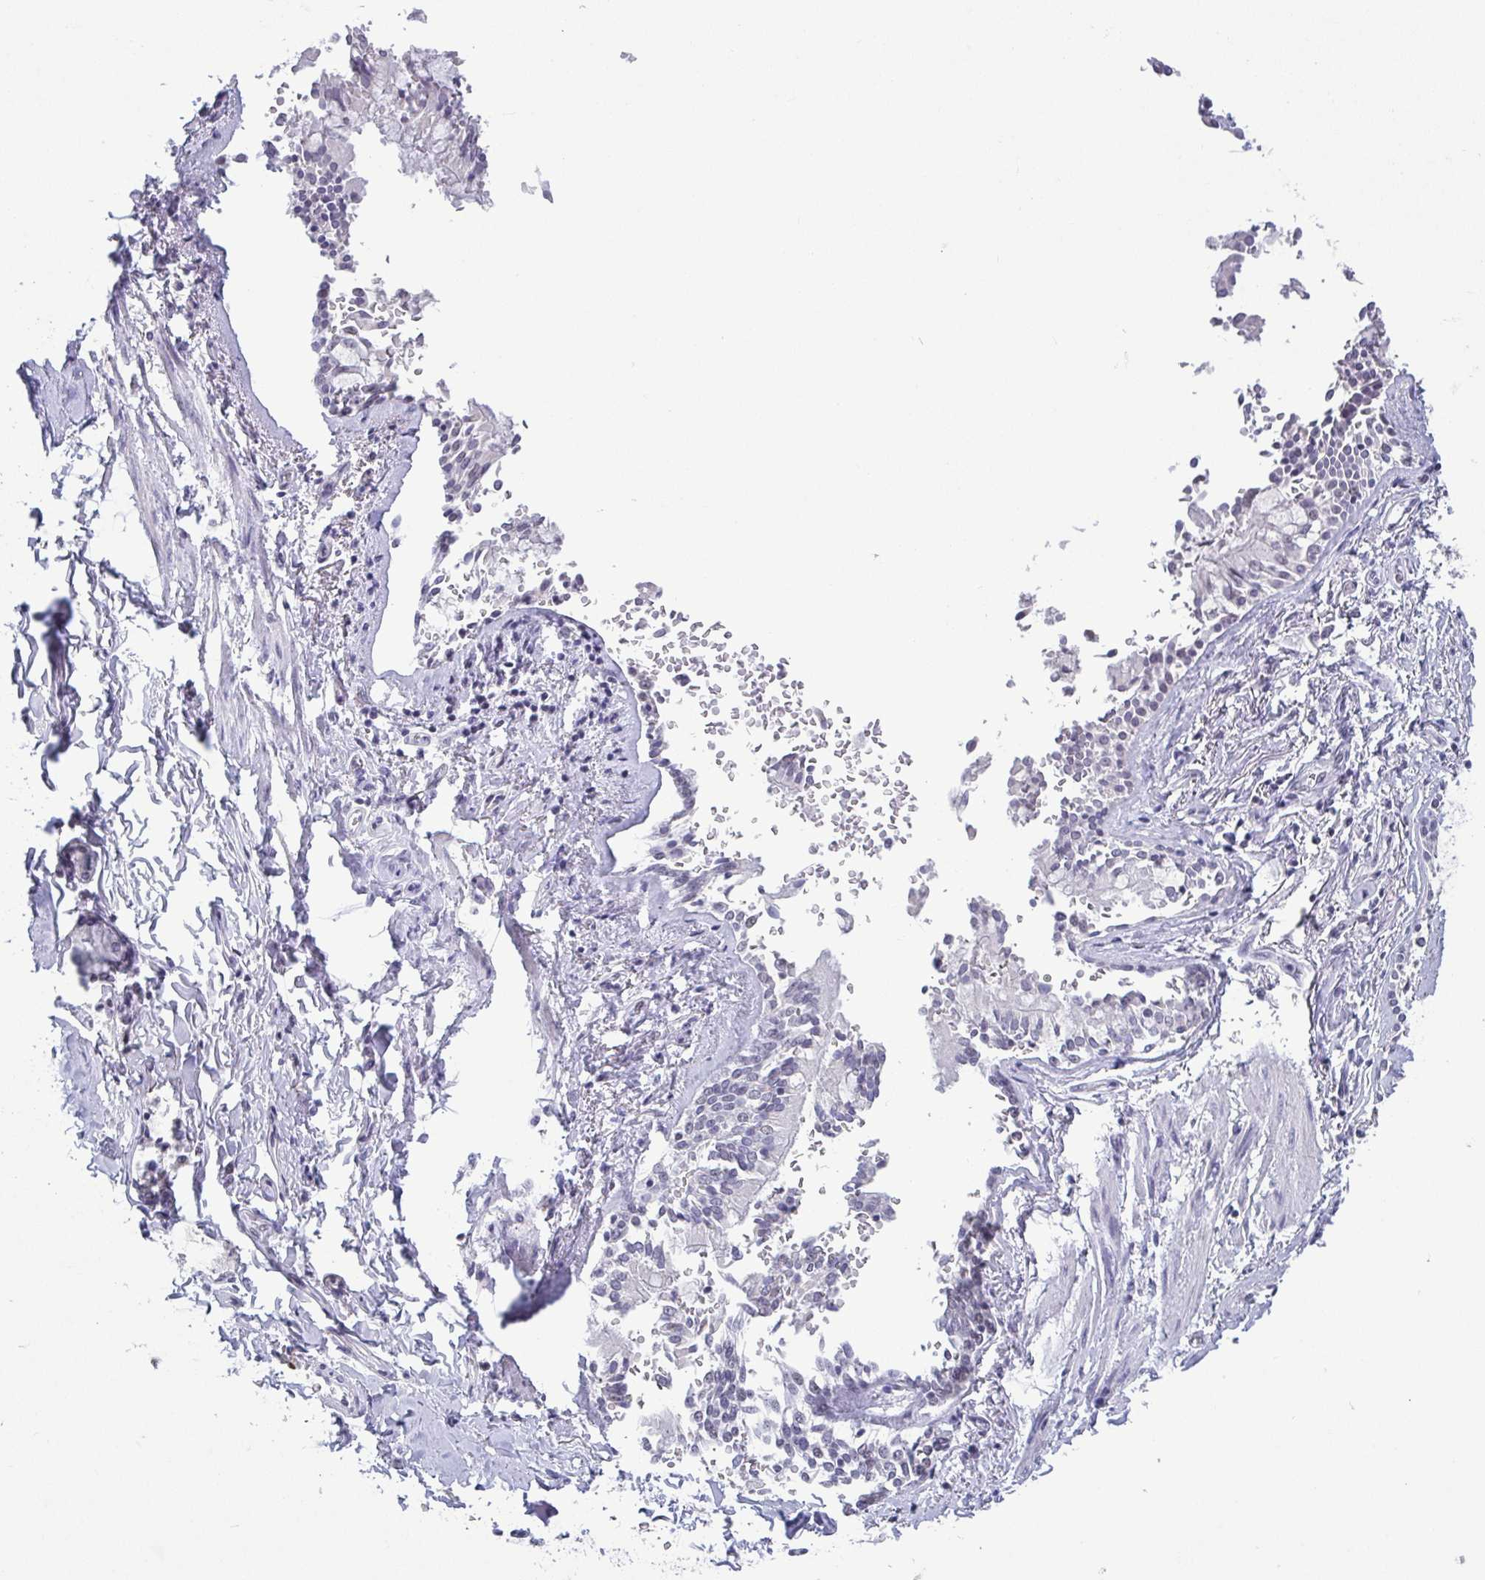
{"staining": {"intensity": "negative", "quantity": "none", "location": "none"}, "tissue": "soft tissue", "cell_type": "Chondrocytes", "image_type": "normal", "snomed": [{"axis": "morphology", "description": "Normal tissue, NOS"}, {"axis": "topography", "description": "Cartilage tissue"}, {"axis": "topography", "description": "Bronchus"}, {"axis": "topography", "description": "Peripheral nerve tissue"}], "caption": "An IHC image of normal soft tissue is shown. There is no staining in chondrocytes of soft tissue. (DAB (3,3'-diaminobenzidine) immunohistochemistry, high magnification).", "gene": "BZW1", "patient": {"sex": "male", "age": 67}}